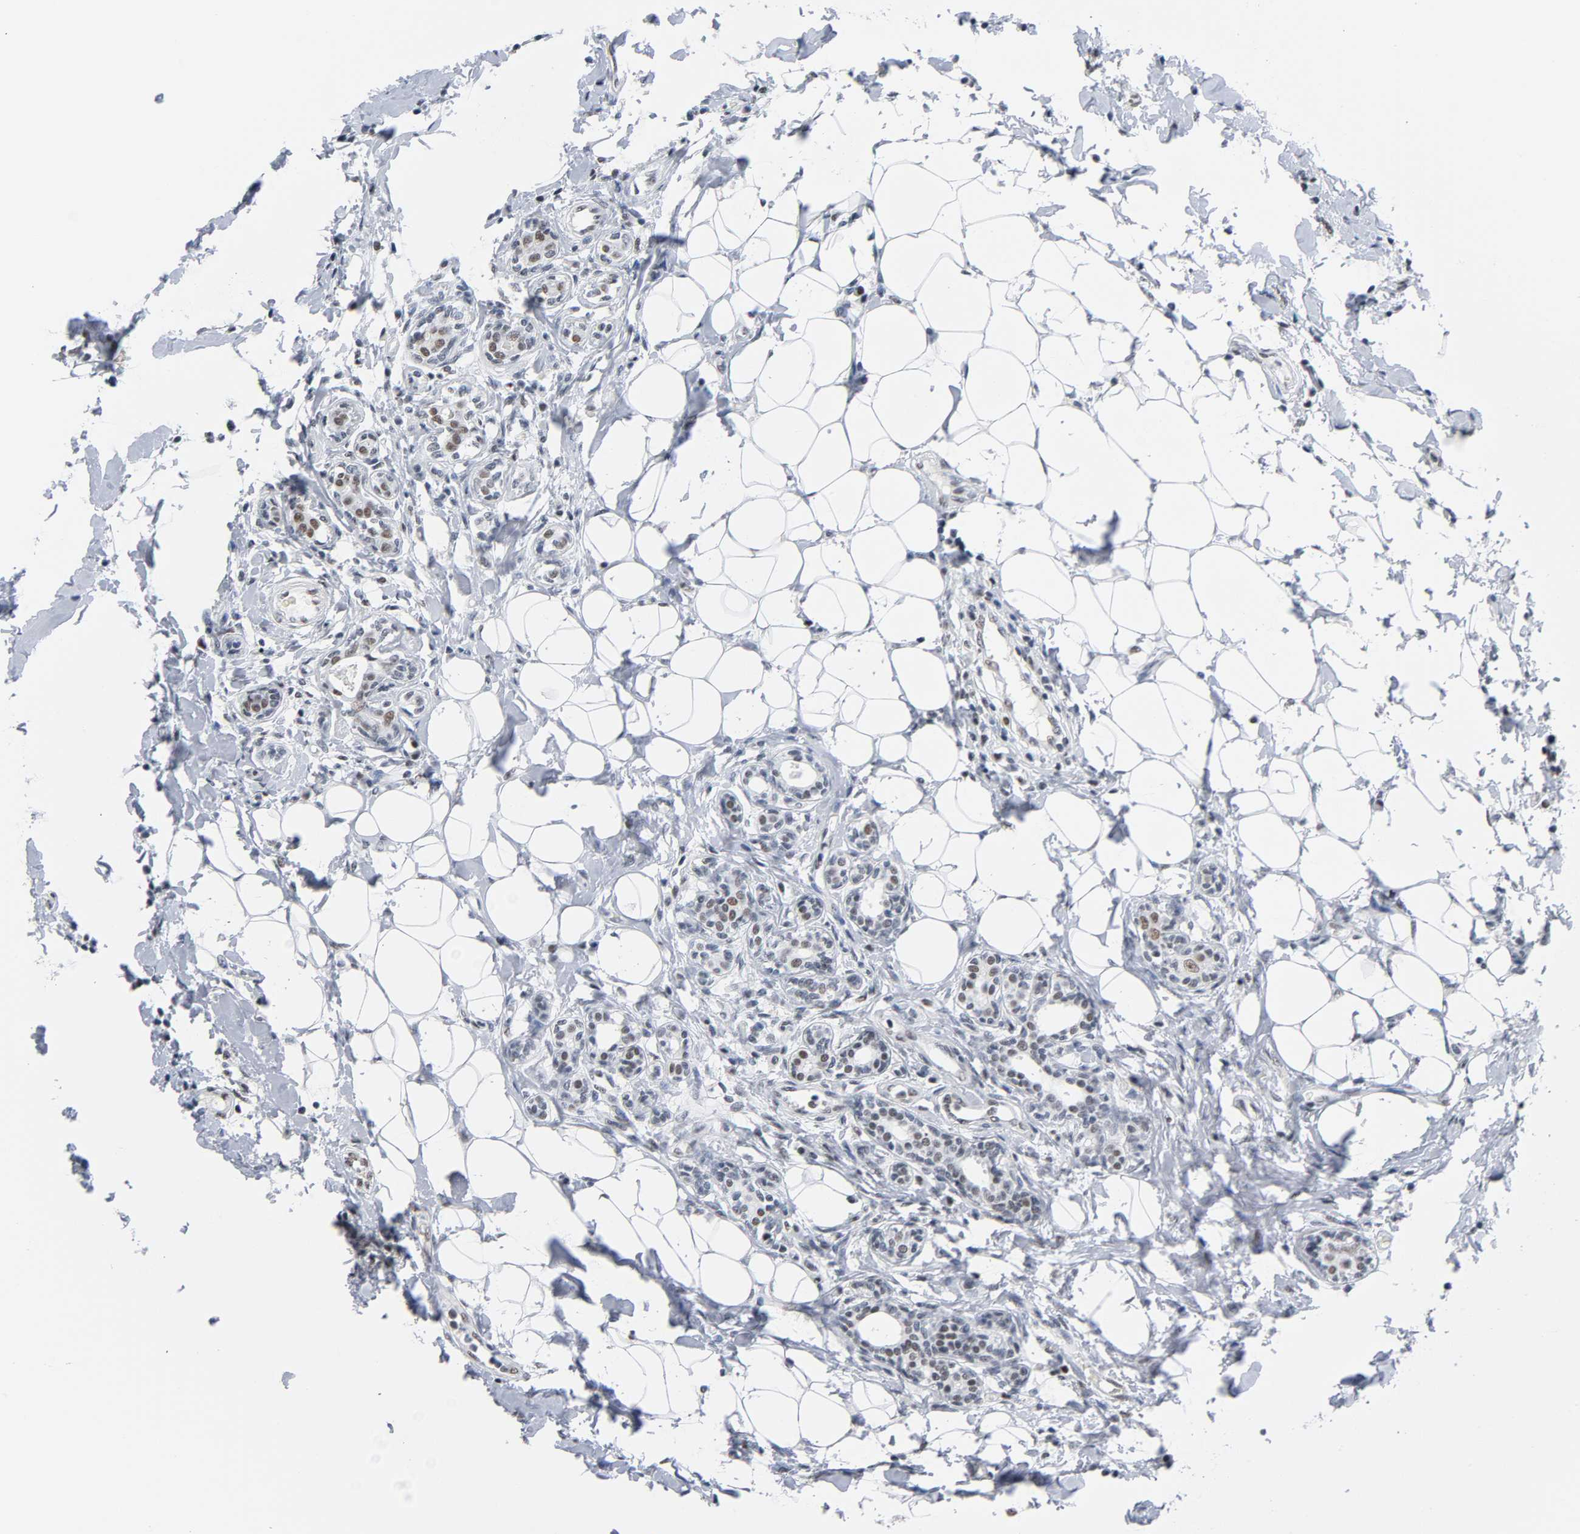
{"staining": {"intensity": "moderate", "quantity": "25%-75%", "location": "nuclear"}, "tissue": "breast cancer", "cell_type": "Tumor cells", "image_type": "cancer", "snomed": [{"axis": "morphology", "description": "Duct carcinoma"}, {"axis": "topography", "description": "Breast"}], "caption": "Human breast cancer (invasive ductal carcinoma) stained for a protein (brown) exhibits moderate nuclear positive expression in approximately 25%-75% of tumor cells.", "gene": "CSTF2", "patient": {"sex": "female", "age": 40}}